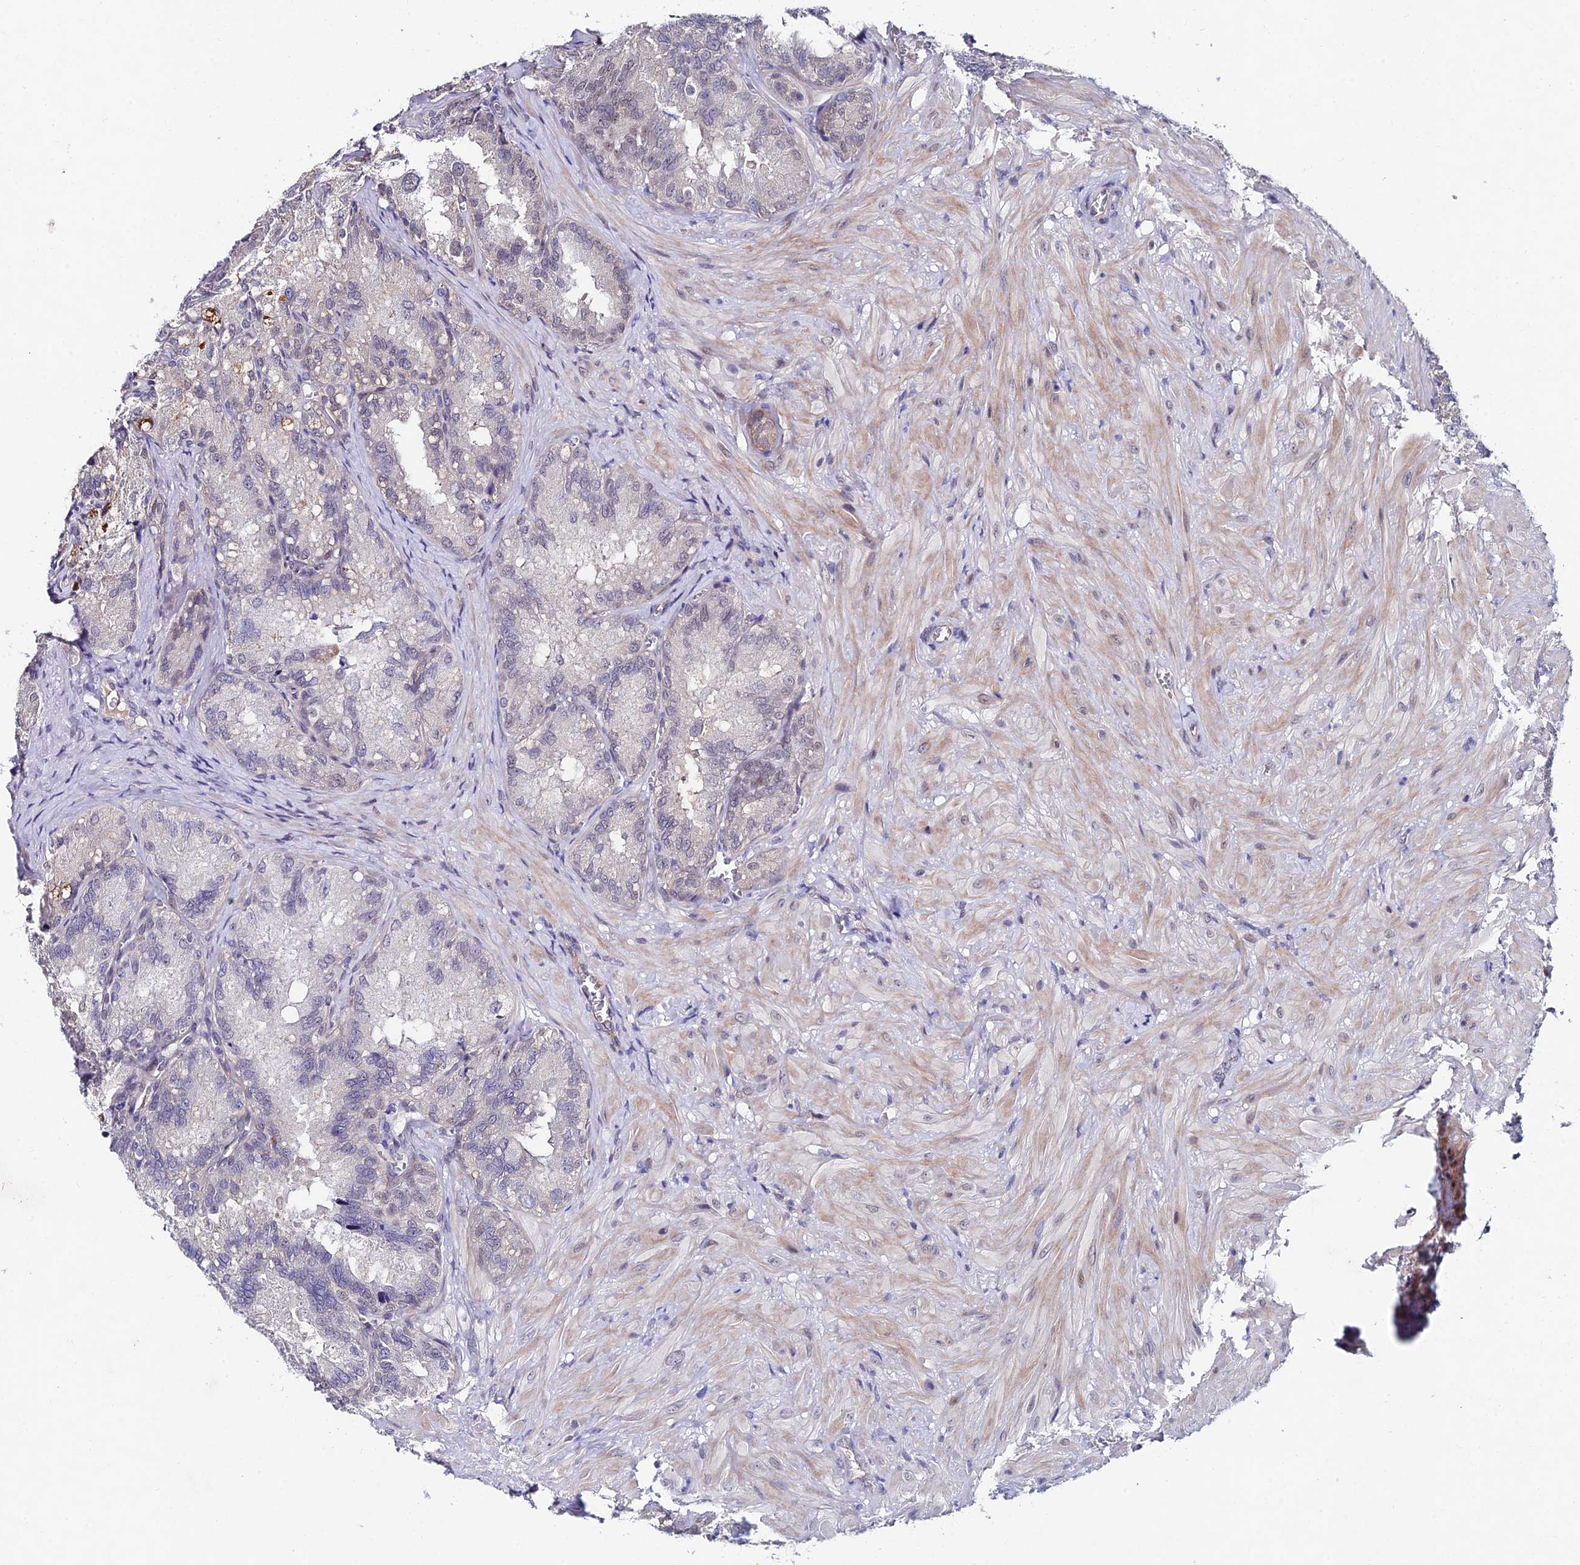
{"staining": {"intensity": "negative", "quantity": "none", "location": "none"}, "tissue": "seminal vesicle", "cell_type": "Glandular cells", "image_type": "normal", "snomed": [{"axis": "morphology", "description": "Normal tissue, NOS"}, {"axis": "topography", "description": "Seminal veicle"}], "caption": "Immunohistochemistry (IHC) of unremarkable human seminal vesicle exhibits no positivity in glandular cells.", "gene": "TRIM24", "patient": {"sex": "male", "age": 62}}